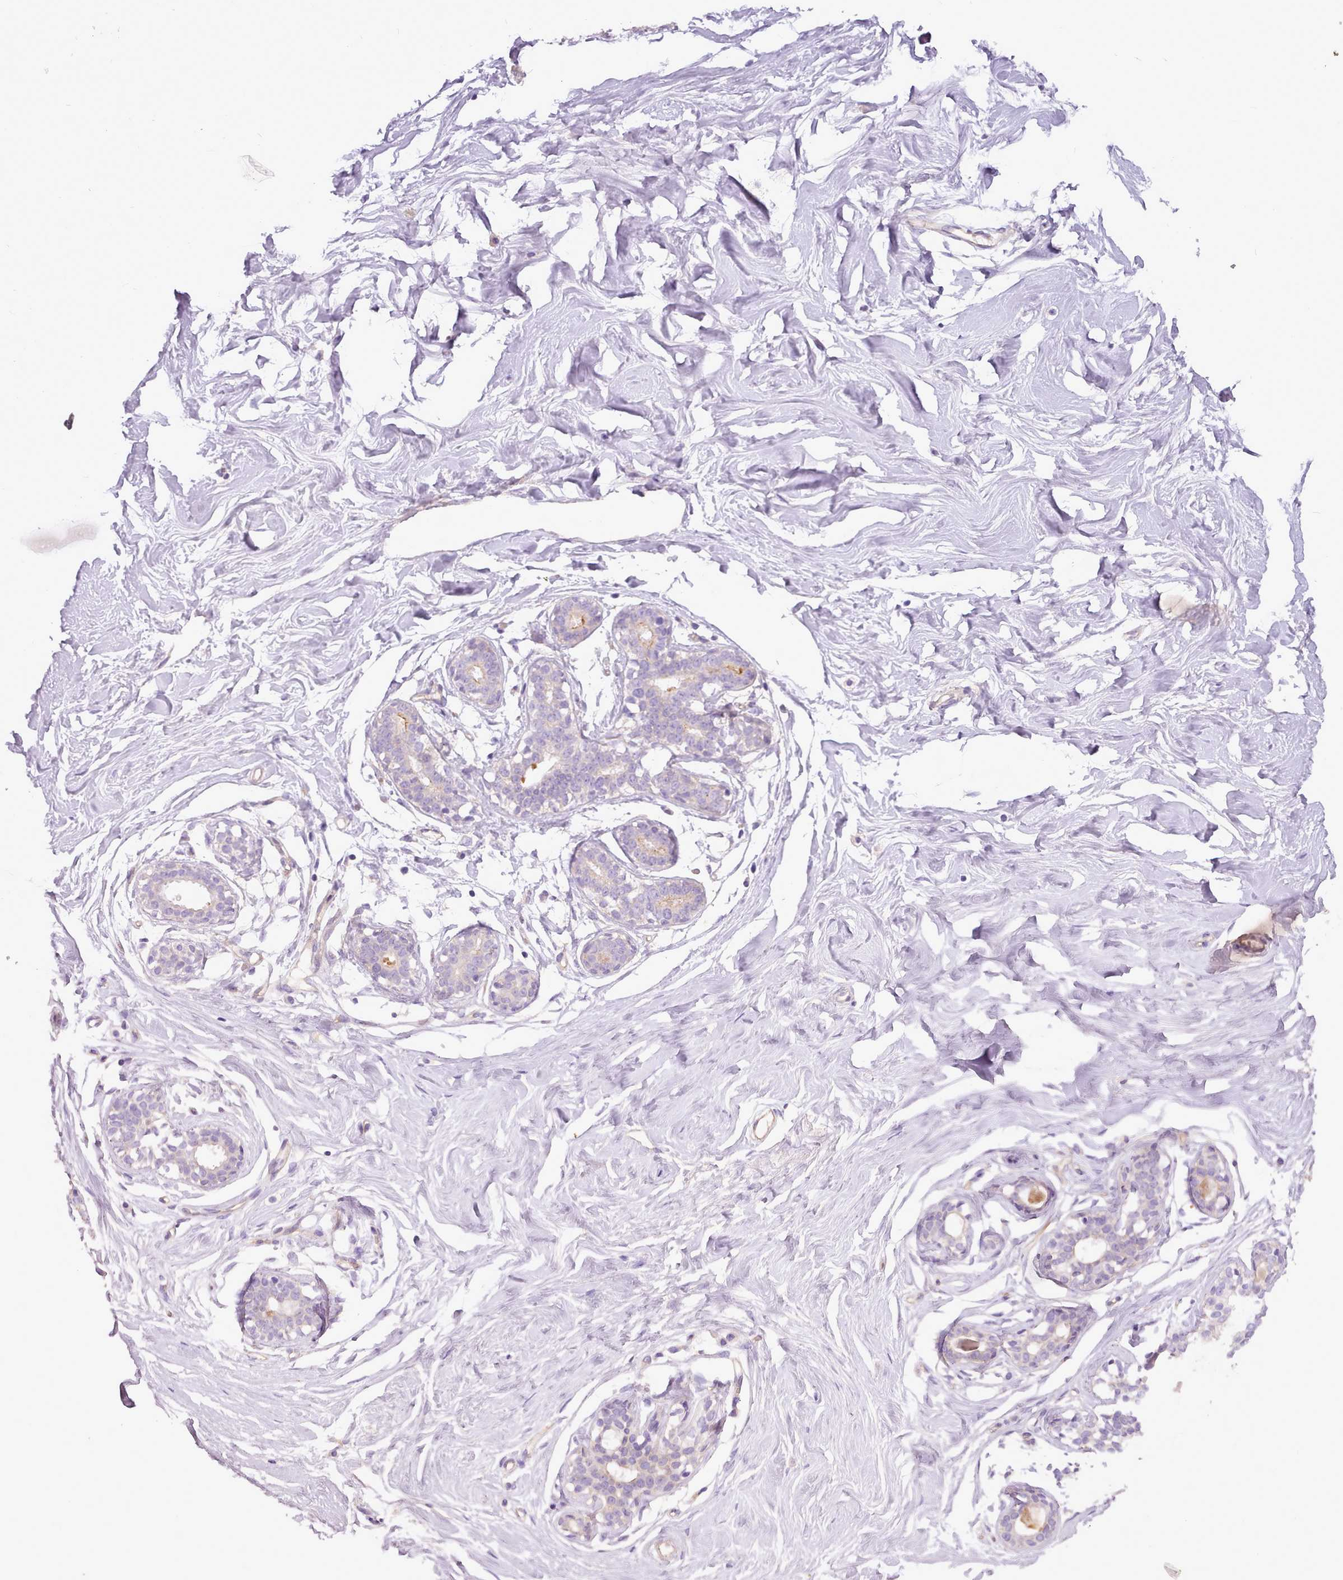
{"staining": {"intensity": "negative", "quantity": "none", "location": "none"}, "tissue": "breast", "cell_type": "Adipocytes", "image_type": "normal", "snomed": [{"axis": "morphology", "description": "Normal tissue, NOS"}, {"axis": "morphology", "description": "Adenoma, NOS"}, {"axis": "topography", "description": "Breast"}], "caption": "The histopathology image shows no staining of adipocytes in normal breast. (DAB immunohistochemistry with hematoxylin counter stain).", "gene": "NTN4", "patient": {"sex": "female", "age": 23}}